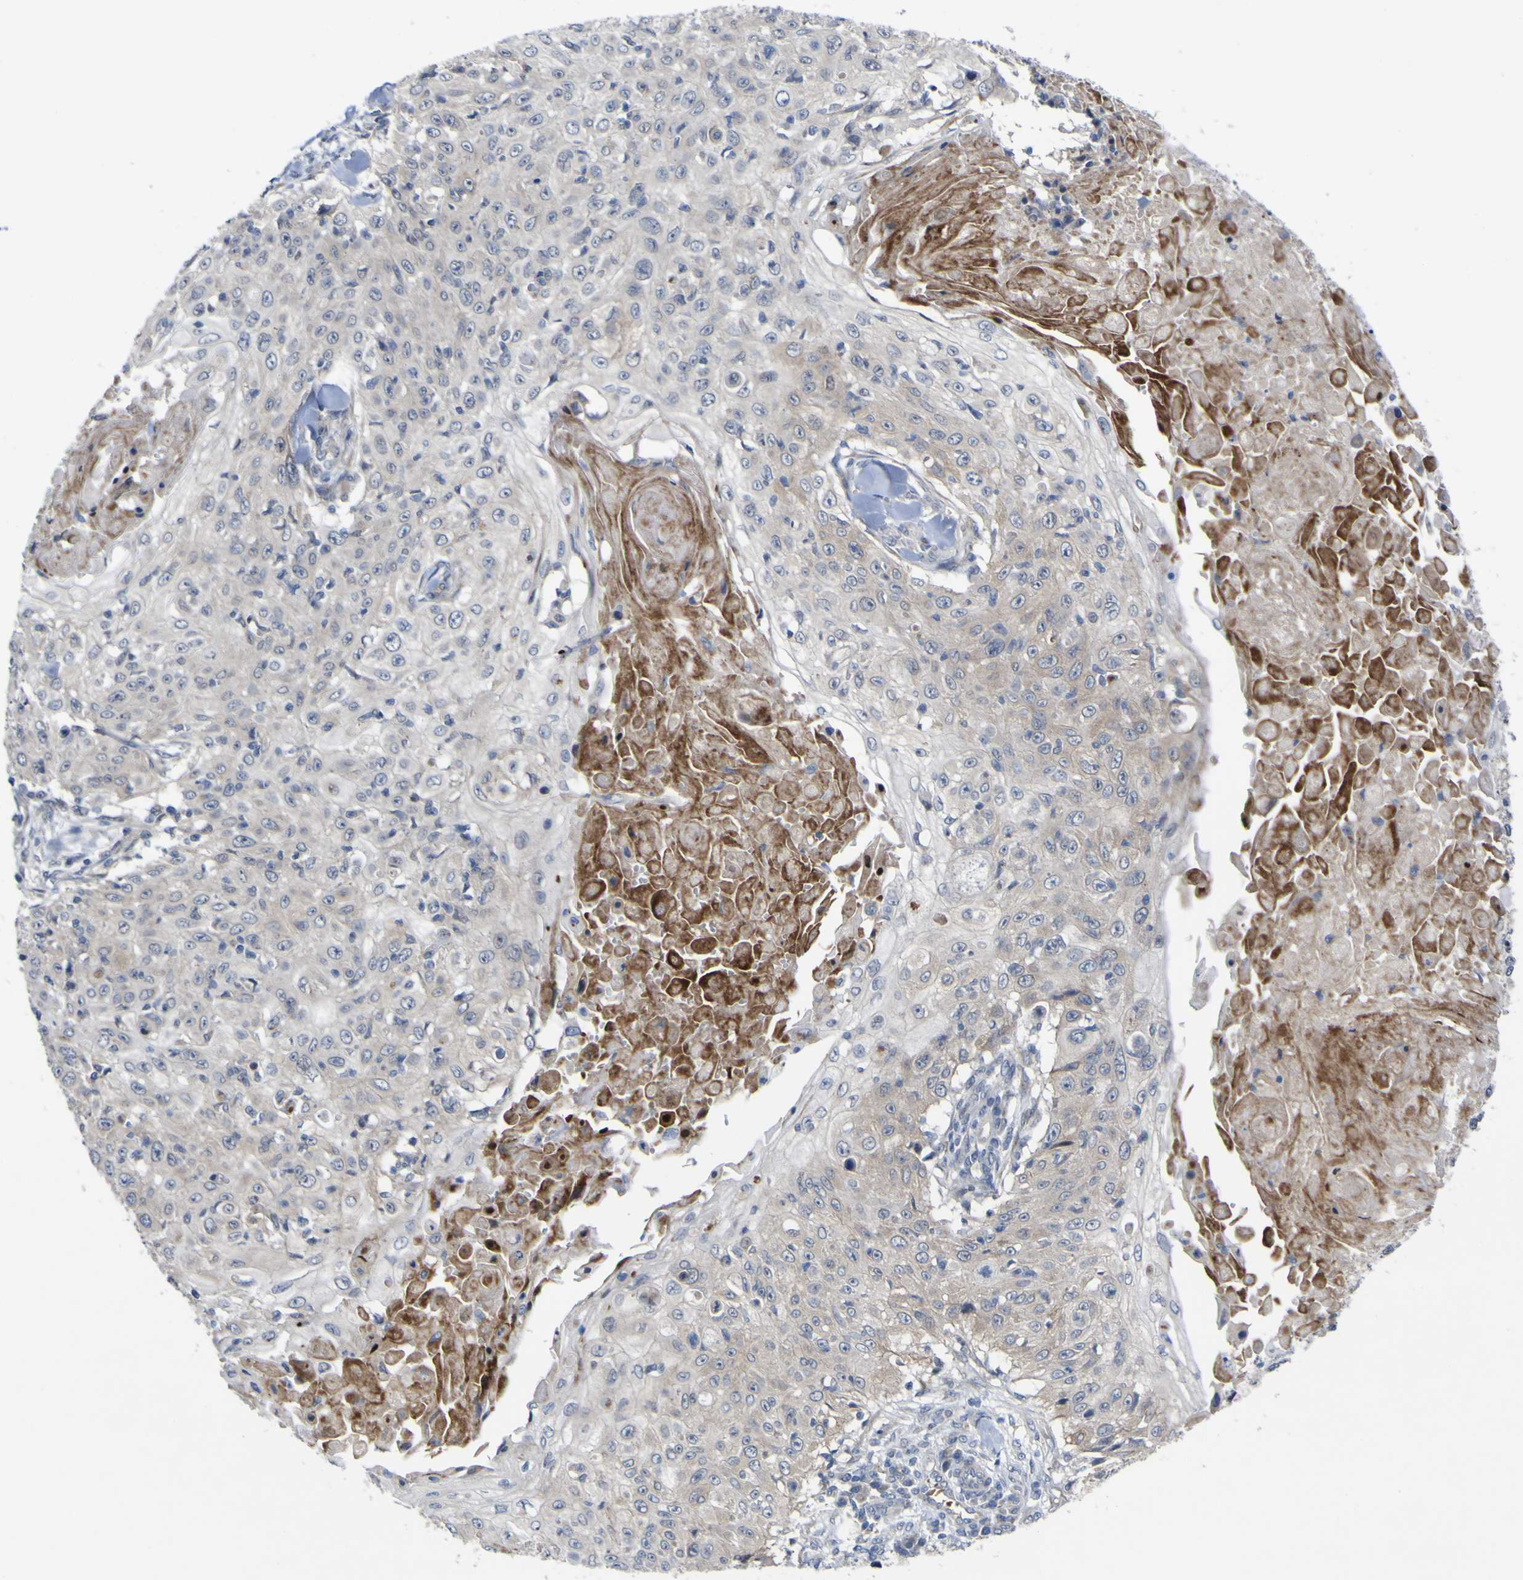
{"staining": {"intensity": "moderate", "quantity": "25%-75%", "location": "cytoplasmic/membranous"}, "tissue": "skin cancer", "cell_type": "Tumor cells", "image_type": "cancer", "snomed": [{"axis": "morphology", "description": "Squamous cell carcinoma, NOS"}, {"axis": "topography", "description": "Skin"}], "caption": "Brown immunohistochemical staining in human skin cancer (squamous cell carcinoma) reveals moderate cytoplasmic/membranous expression in approximately 25%-75% of tumor cells.", "gene": "NAV1", "patient": {"sex": "male", "age": 86}}